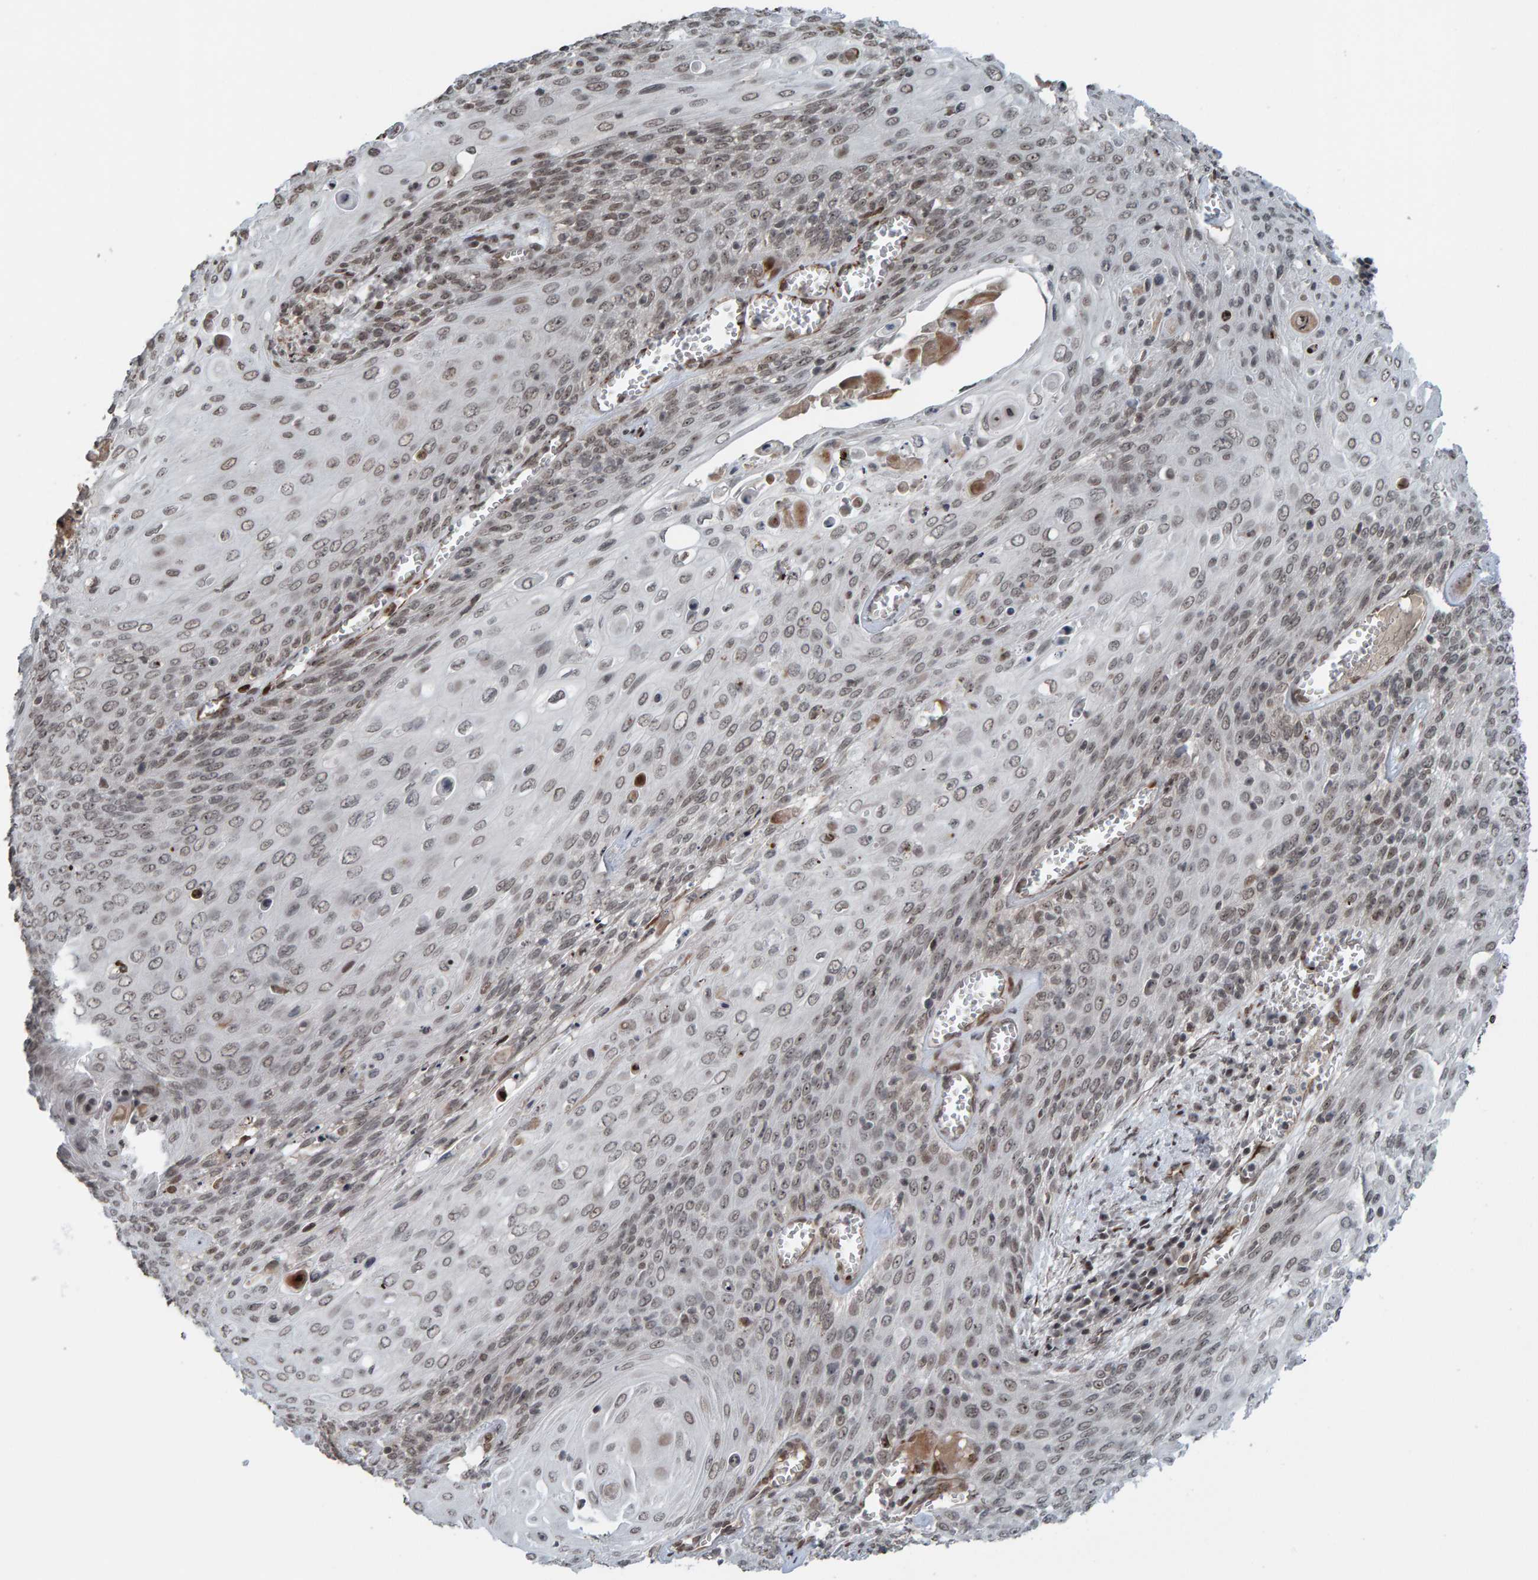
{"staining": {"intensity": "weak", "quantity": ">75%", "location": "nuclear"}, "tissue": "cervical cancer", "cell_type": "Tumor cells", "image_type": "cancer", "snomed": [{"axis": "morphology", "description": "Squamous cell carcinoma, NOS"}, {"axis": "topography", "description": "Cervix"}], "caption": "Immunohistochemical staining of squamous cell carcinoma (cervical) reveals low levels of weak nuclear staining in approximately >75% of tumor cells.", "gene": "ZNF366", "patient": {"sex": "female", "age": 39}}